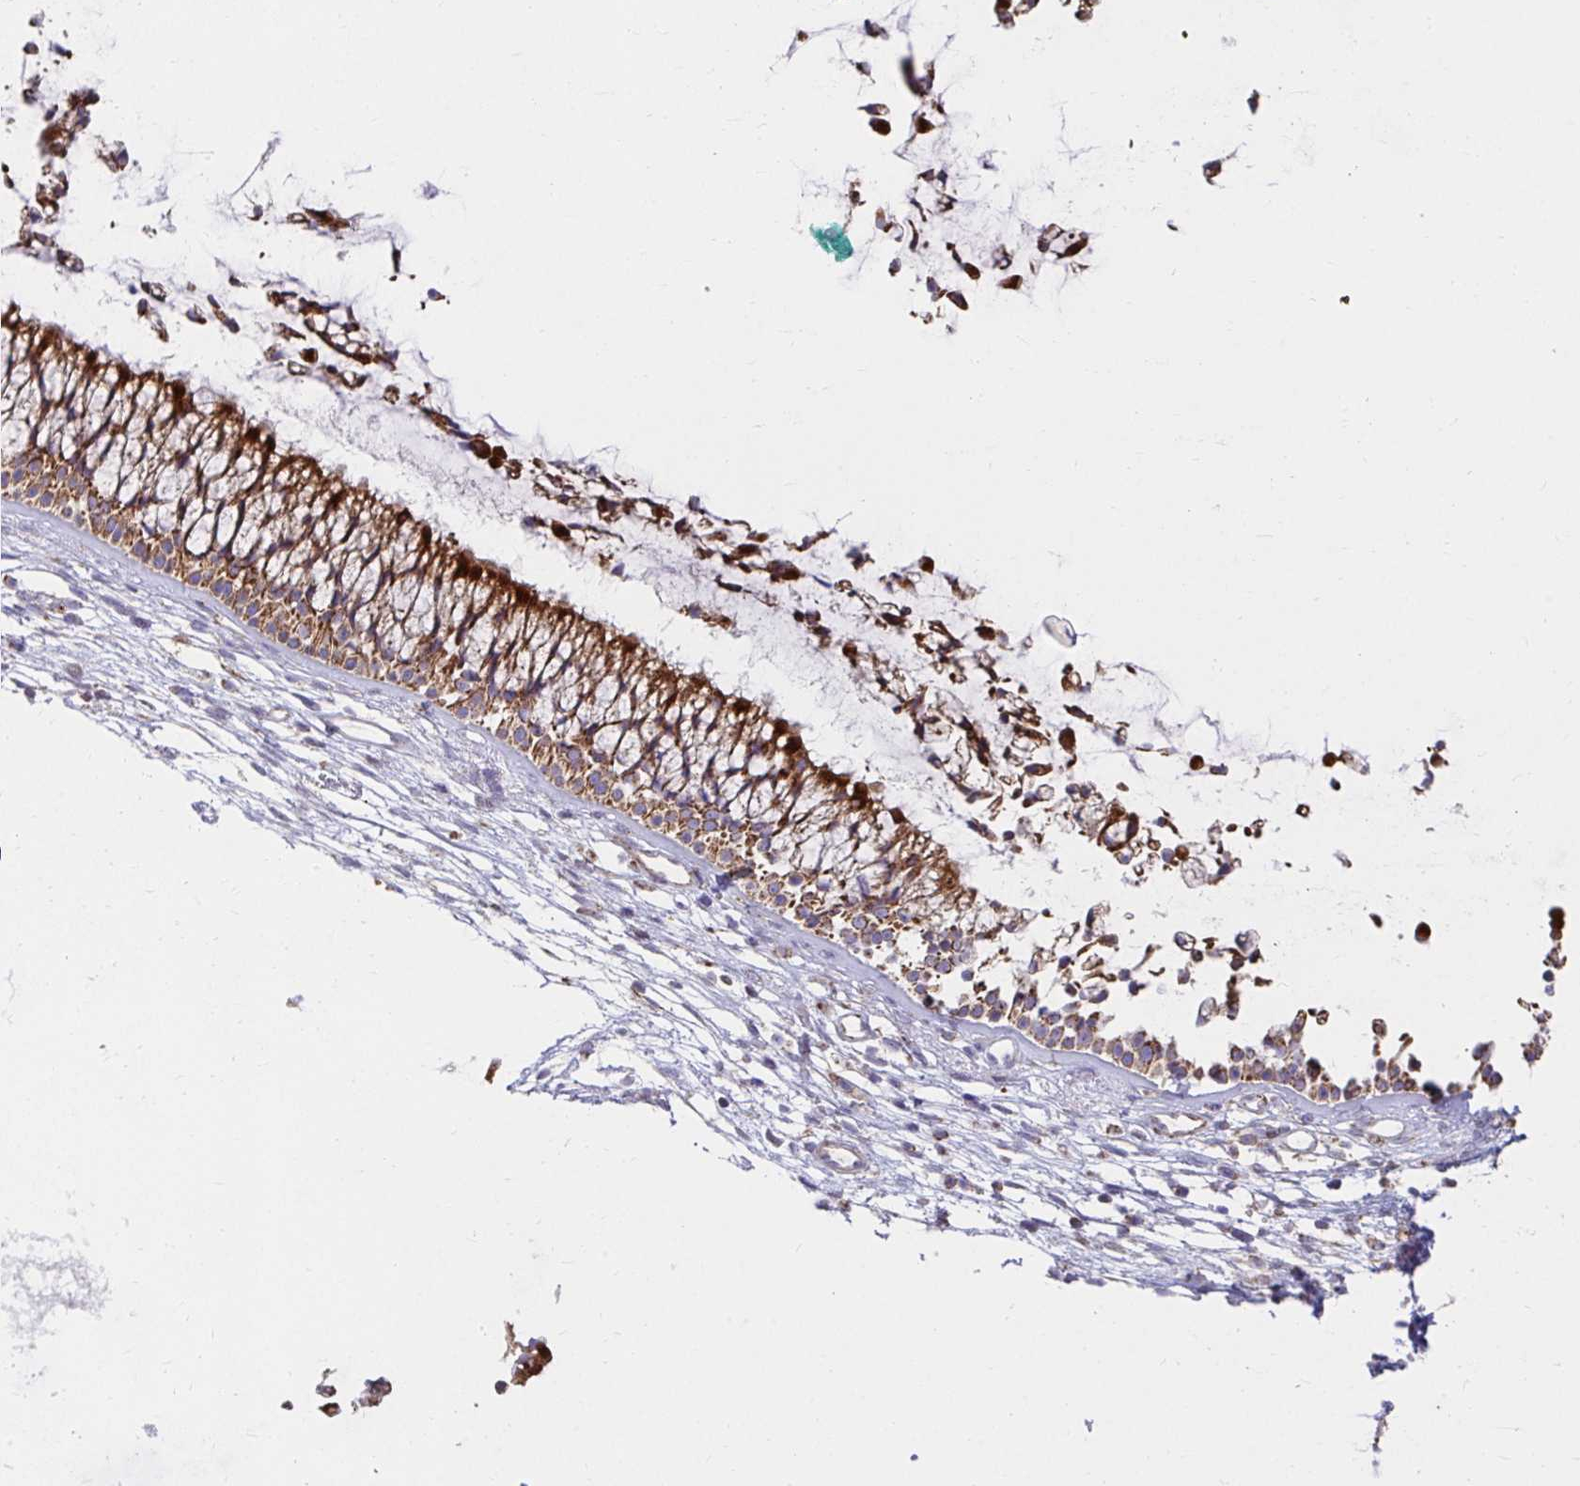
{"staining": {"intensity": "strong", "quantity": ">75%", "location": "cytoplasmic/membranous"}, "tissue": "nasopharynx", "cell_type": "Respiratory epithelial cells", "image_type": "normal", "snomed": [{"axis": "morphology", "description": "Normal tissue, NOS"}, {"axis": "topography", "description": "Nasopharynx"}], "caption": "Protein staining shows strong cytoplasmic/membranous staining in about >75% of respiratory epithelial cells in benign nasopharynx.", "gene": "EXOC5", "patient": {"sex": "female", "age": 75}}